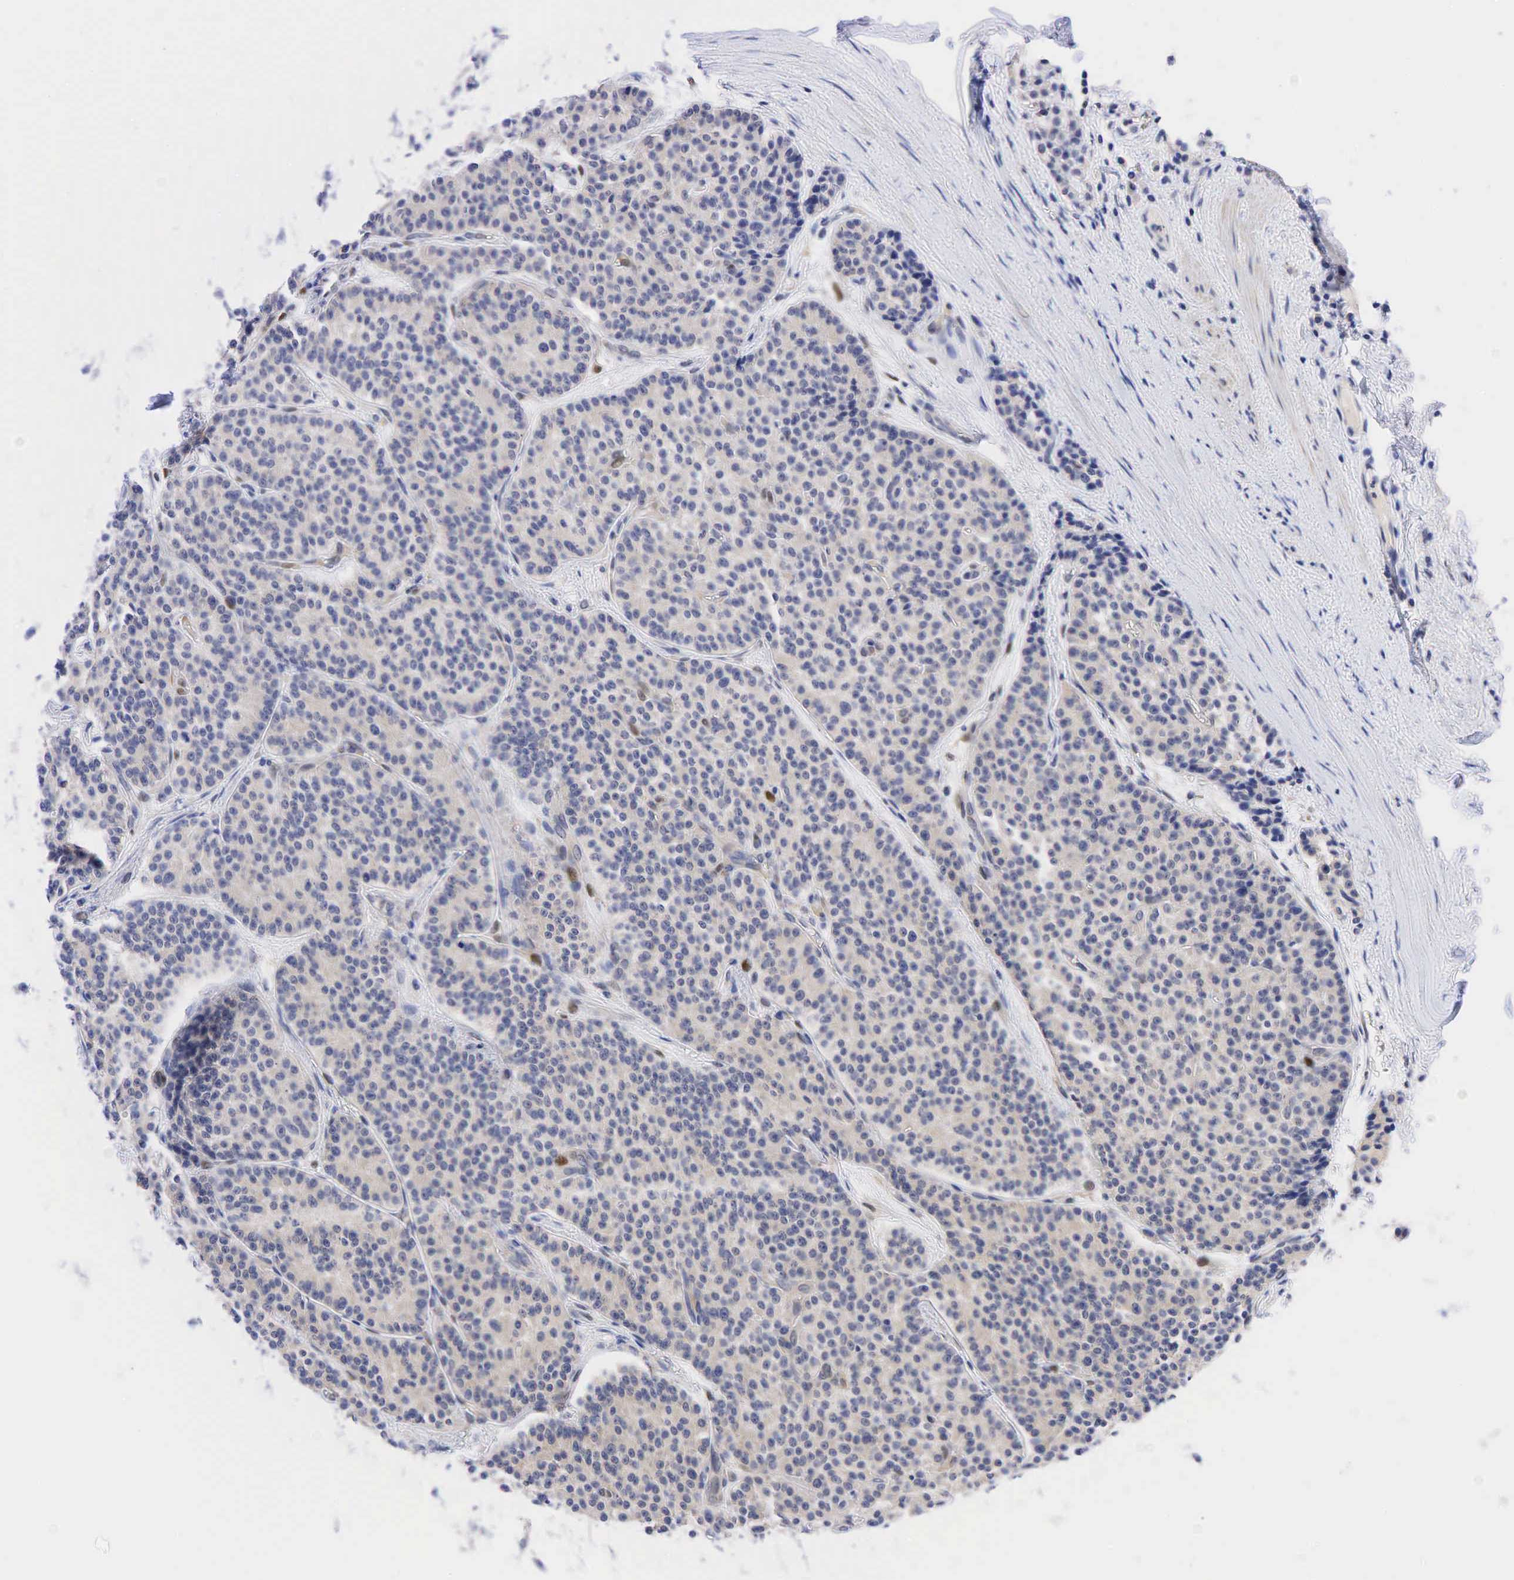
{"staining": {"intensity": "moderate", "quantity": "<25%", "location": "nuclear"}, "tissue": "carcinoid", "cell_type": "Tumor cells", "image_type": "cancer", "snomed": [{"axis": "morphology", "description": "Carcinoid, malignant, NOS"}, {"axis": "topography", "description": "Stomach"}], "caption": "Protein expression analysis of human carcinoid (malignant) reveals moderate nuclear expression in approximately <25% of tumor cells.", "gene": "CCND1", "patient": {"sex": "female", "age": 76}}